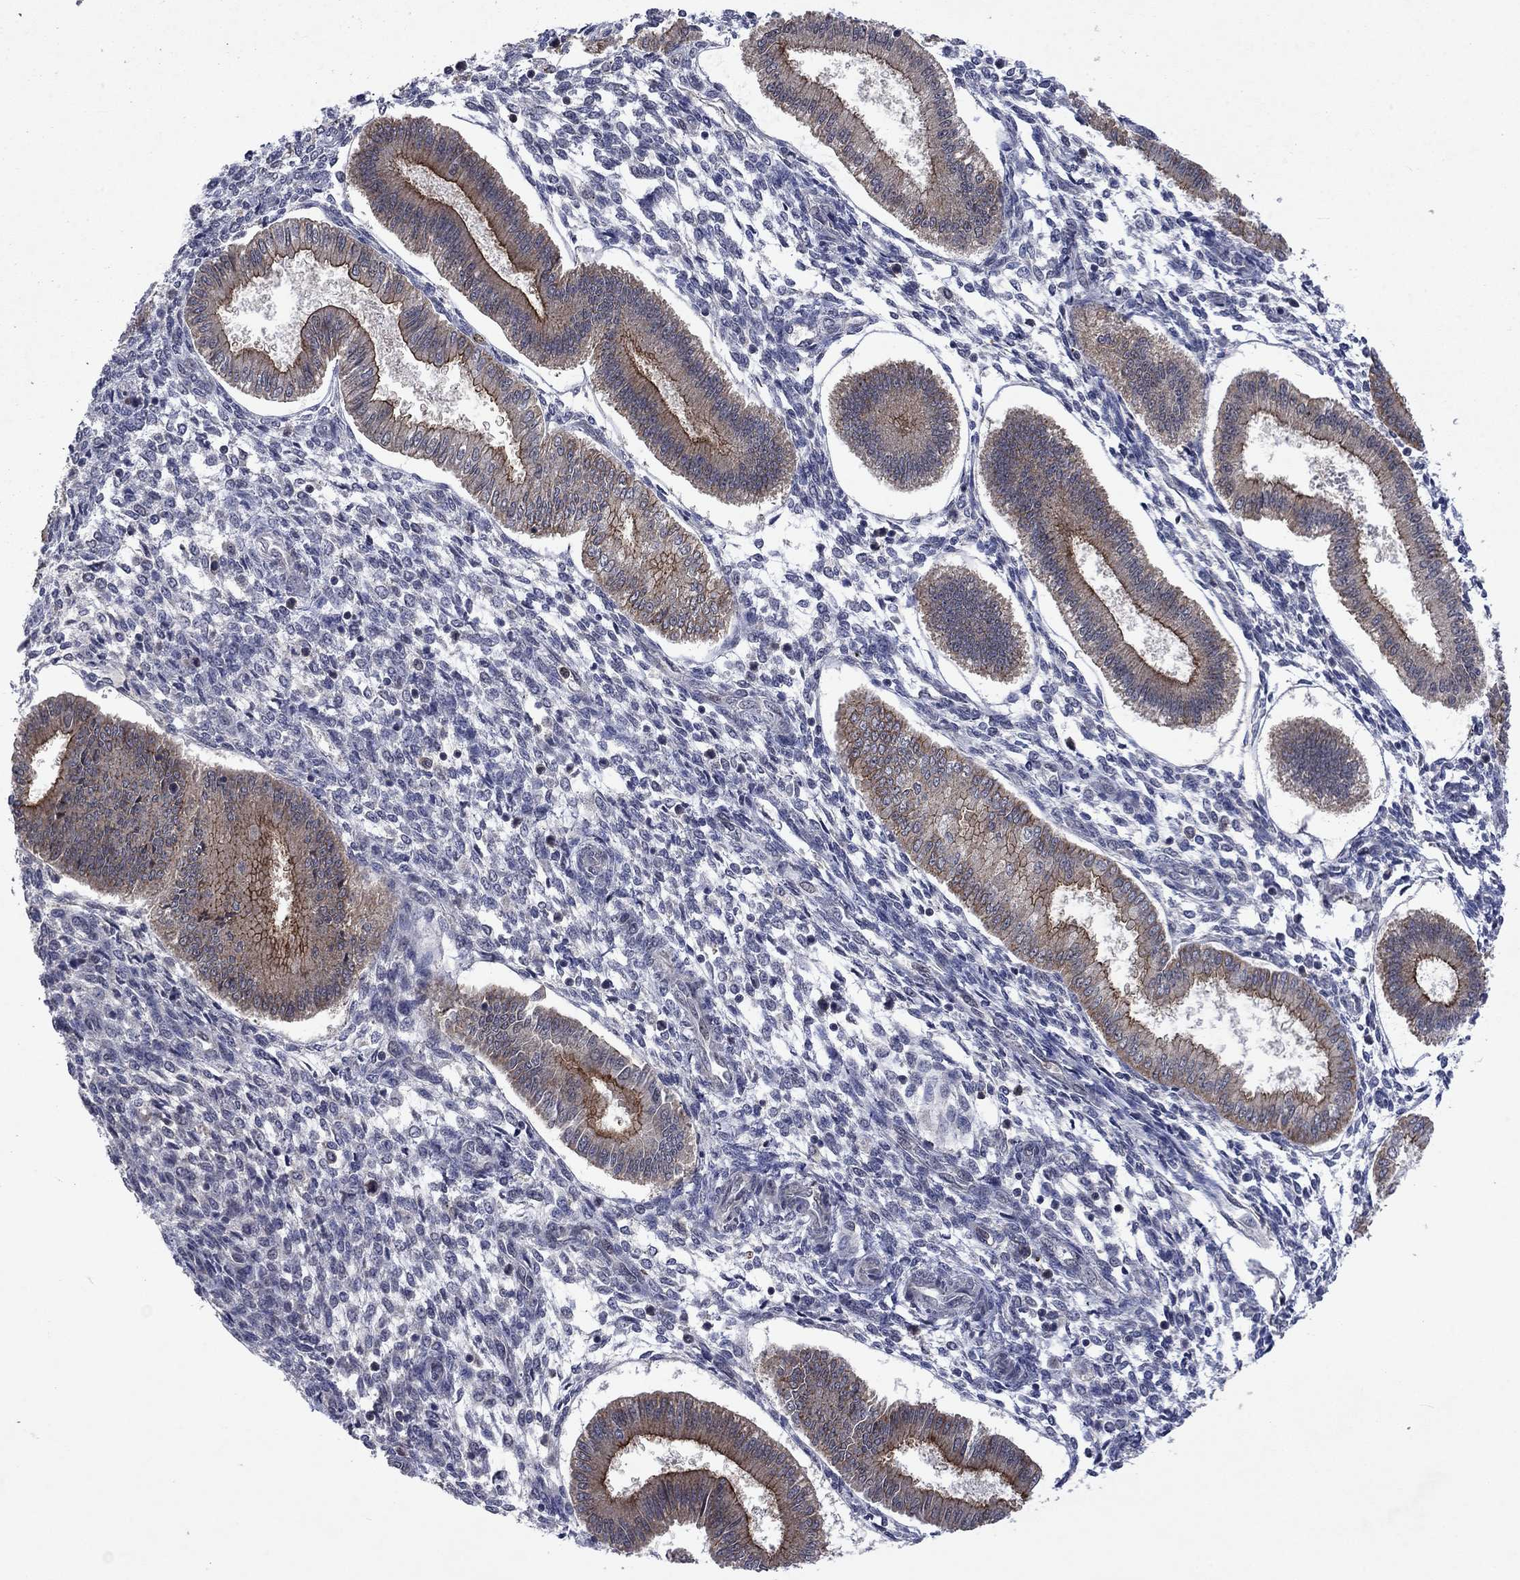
{"staining": {"intensity": "negative", "quantity": "none", "location": "none"}, "tissue": "endometrium", "cell_type": "Cells in endometrial stroma", "image_type": "normal", "snomed": [{"axis": "morphology", "description": "Normal tissue, NOS"}, {"axis": "topography", "description": "Endometrium"}], "caption": "Protein analysis of normal endometrium displays no significant expression in cells in endometrial stroma. (Stains: DAB (3,3'-diaminobenzidine) immunohistochemistry (IHC) with hematoxylin counter stain, Microscopy: brightfield microscopy at high magnification).", "gene": "PPP1R9A", "patient": {"sex": "female", "age": 43}}